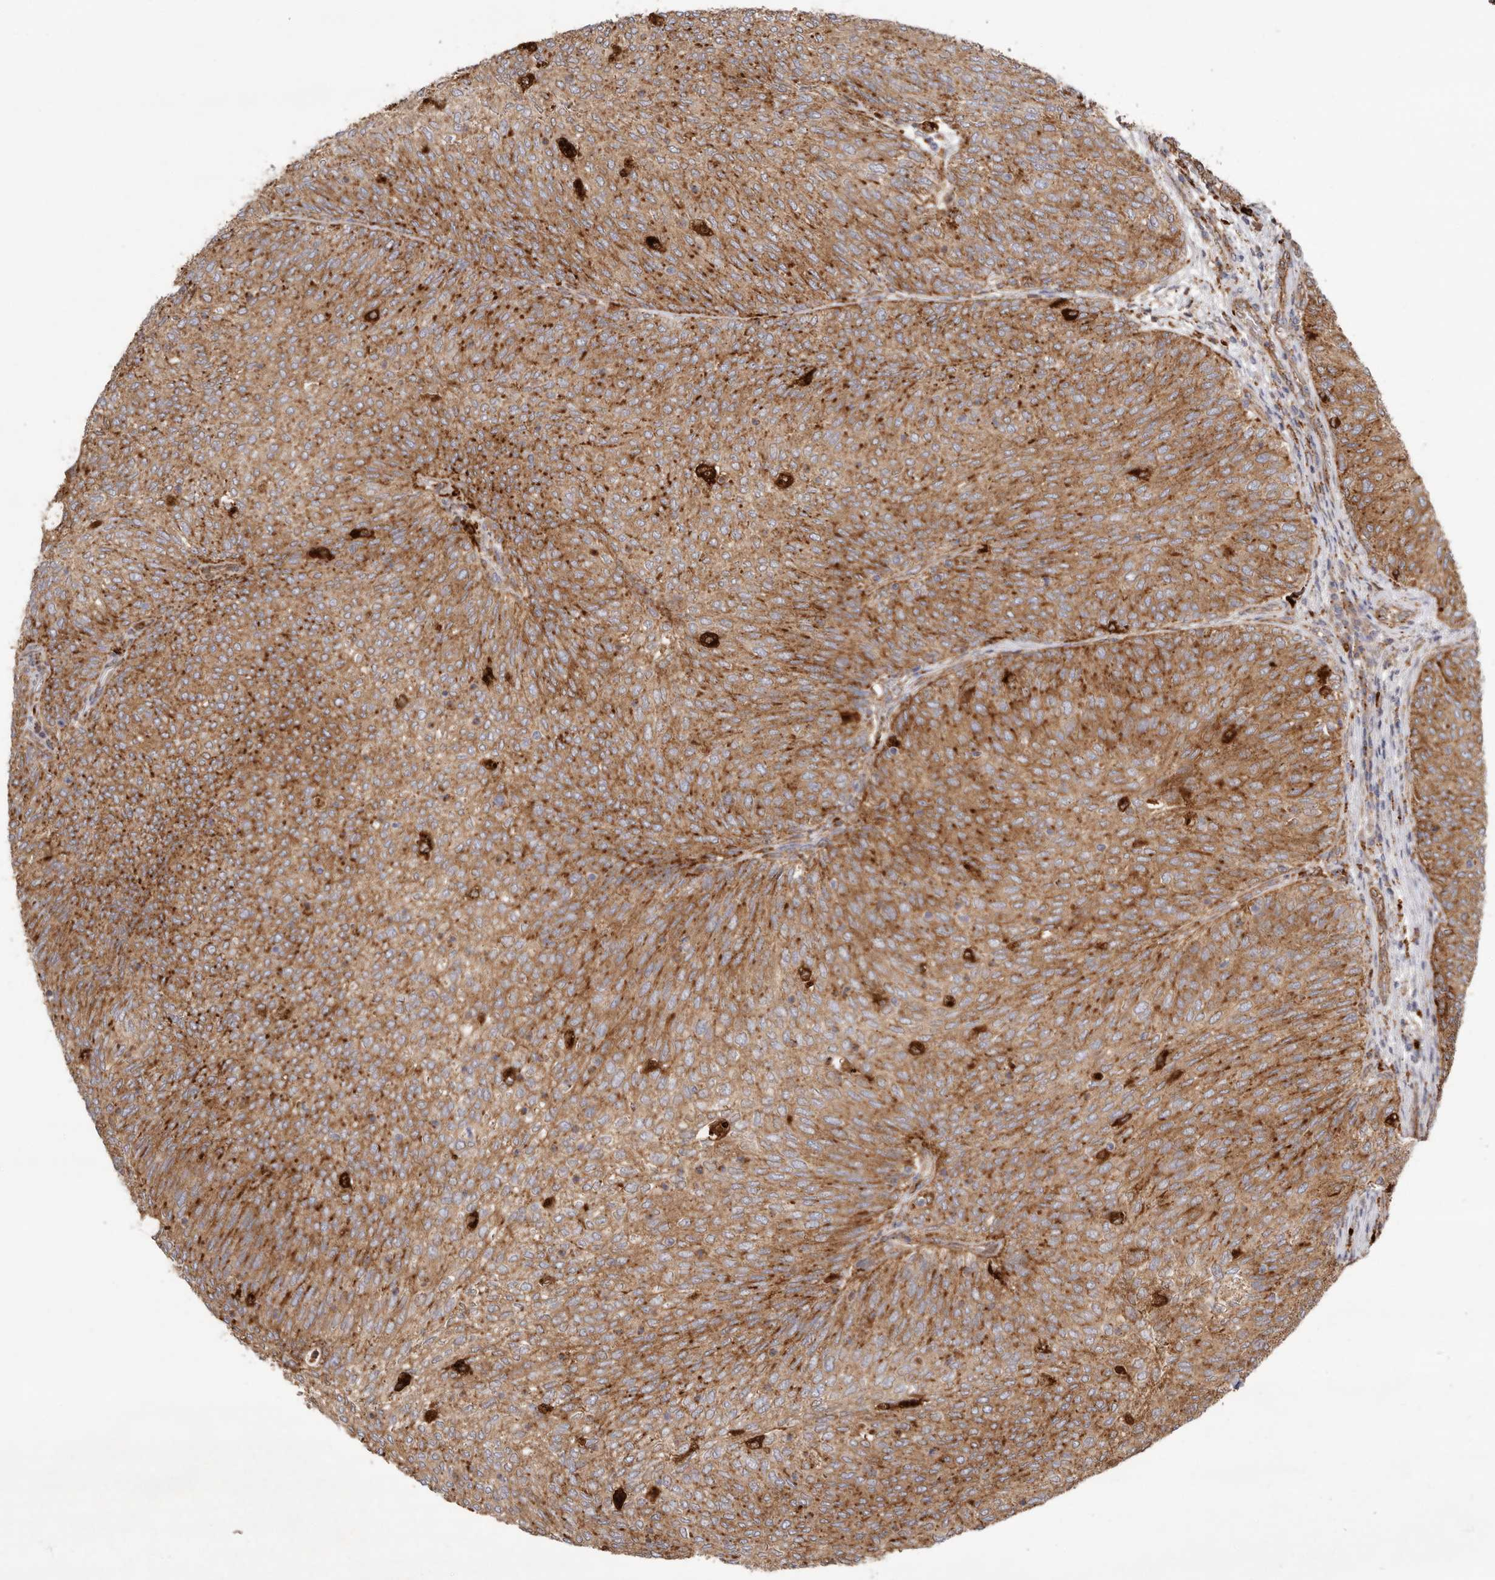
{"staining": {"intensity": "moderate", "quantity": ">75%", "location": "cytoplasmic/membranous"}, "tissue": "urothelial cancer", "cell_type": "Tumor cells", "image_type": "cancer", "snomed": [{"axis": "morphology", "description": "Urothelial carcinoma, Low grade"}, {"axis": "topography", "description": "Urinary bladder"}], "caption": "Protein analysis of urothelial cancer tissue demonstrates moderate cytoplasmic/membranous positivity in approximately >75% of tumor cells.", "gene": "GRN", "patient": {"sex": "female", "age": 79}}